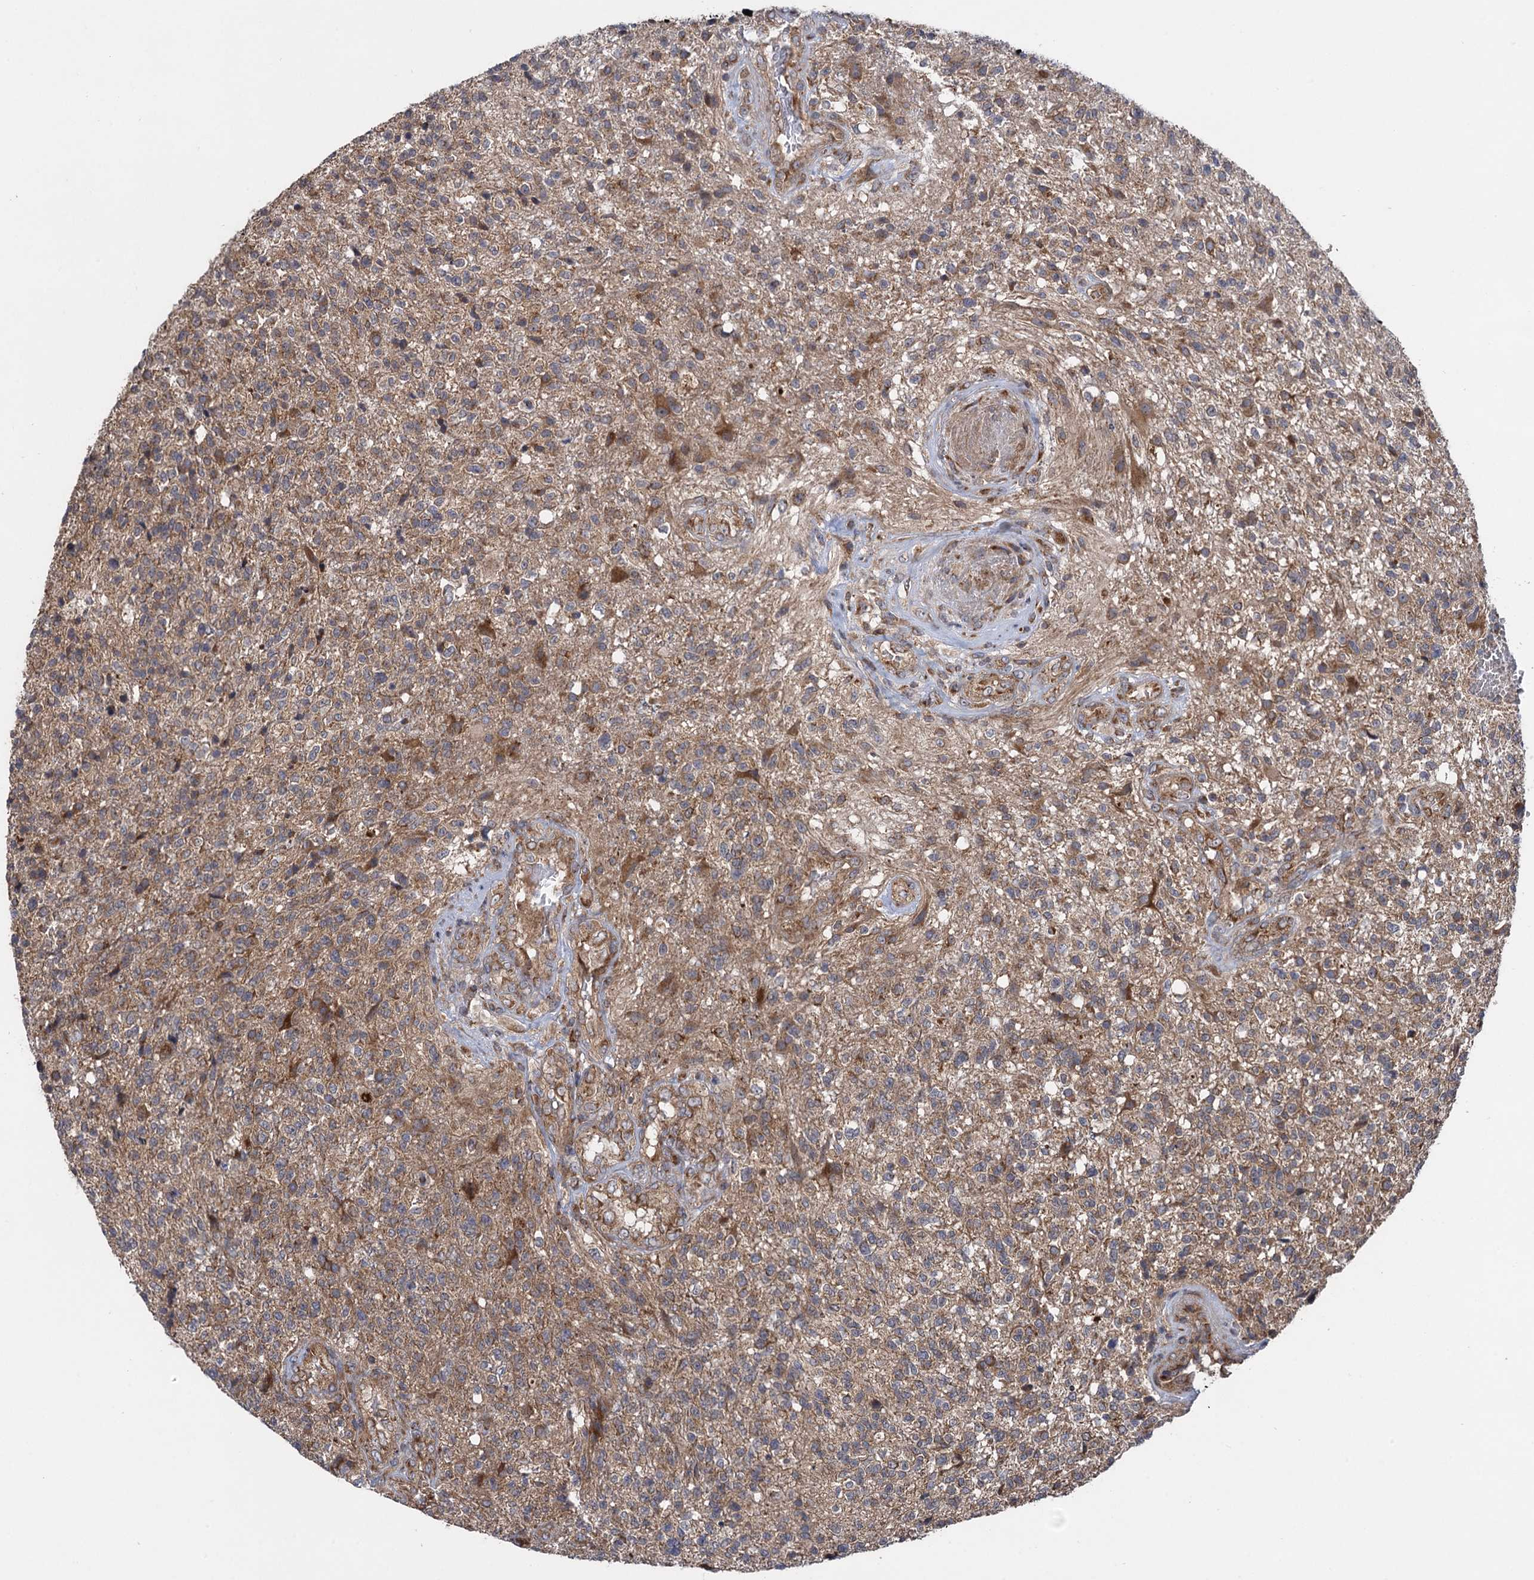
{"staining": {"intensity": "weak", "quantity": "<25%", "location": "cytoplasmic/membranous"}, "tissue": "glioma", "cell_type": "Tumor cells", "image_type": "cancer", "snomed": [{"axis": "morphology", "description": "Glioma, malignant, High grade"}, {"axis": "topography", "description": "Brain"}], "caption": "The immunohistochemistry image has no significant staining in tumor cells of glioma tissue.", "gene": "HAUS1", "patient": {"sex": "male", "age": 56}}